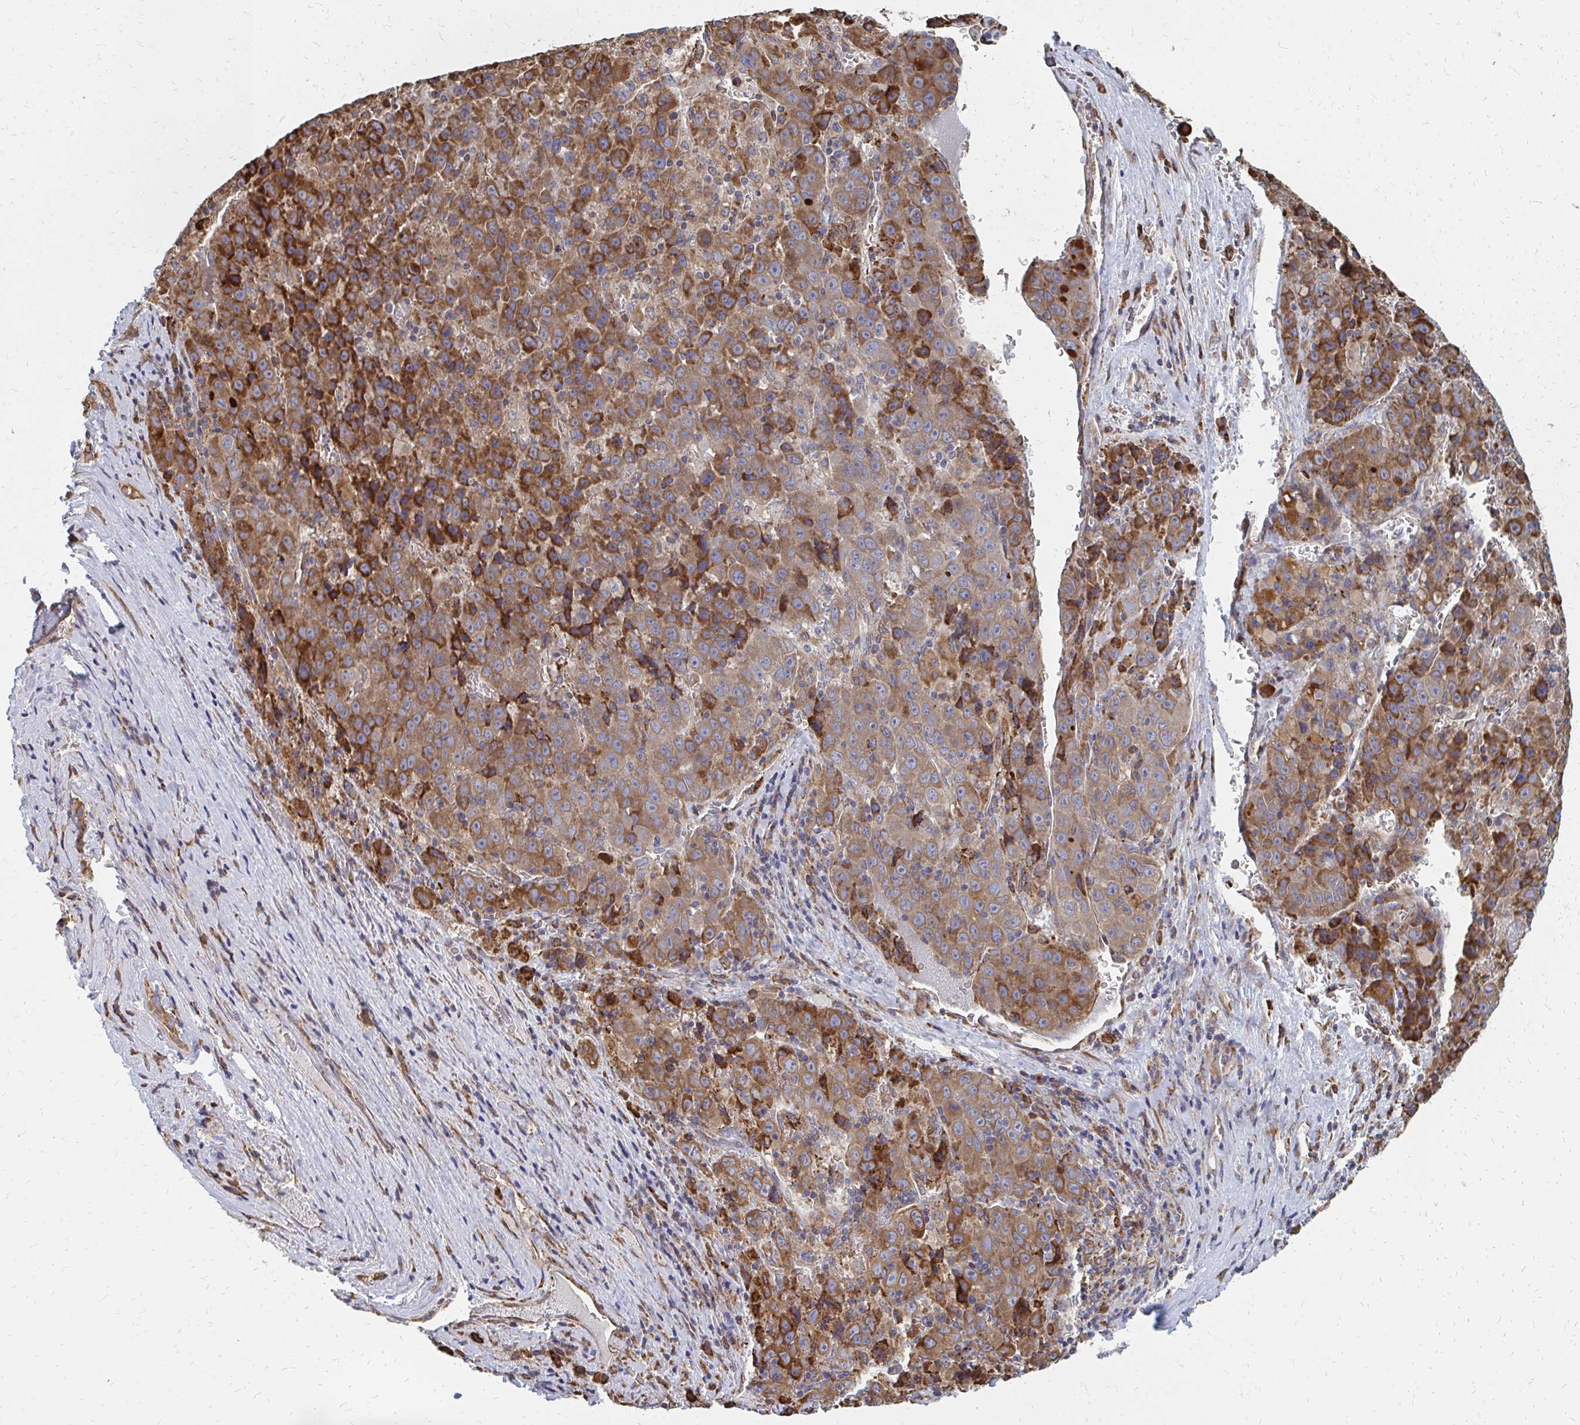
{"staining": {"intensity": "strong", "quantity": ">75%", "location": "cytoplasmic/membranous"}, "tissue": "liver cancer", "cell_type": "Tumor cells", "image_type": "cancer", "snomed": [{"axis": "morphology", "description": "Carcinoma, Hepatocellular, NOS"}, {"axis": "topography", "description": "Liver"}], "caption": "This micrograph demonstrates liver hepatocellular carcinoma stained with IHC to label a protein in brown. The cytoplasmic/membranous of tumor cells show strong positivity for the protein. Nuclei are counter-stained blue.", "gene": "PPP1R13L", "patient": {"sex": "female", "age": 53}}